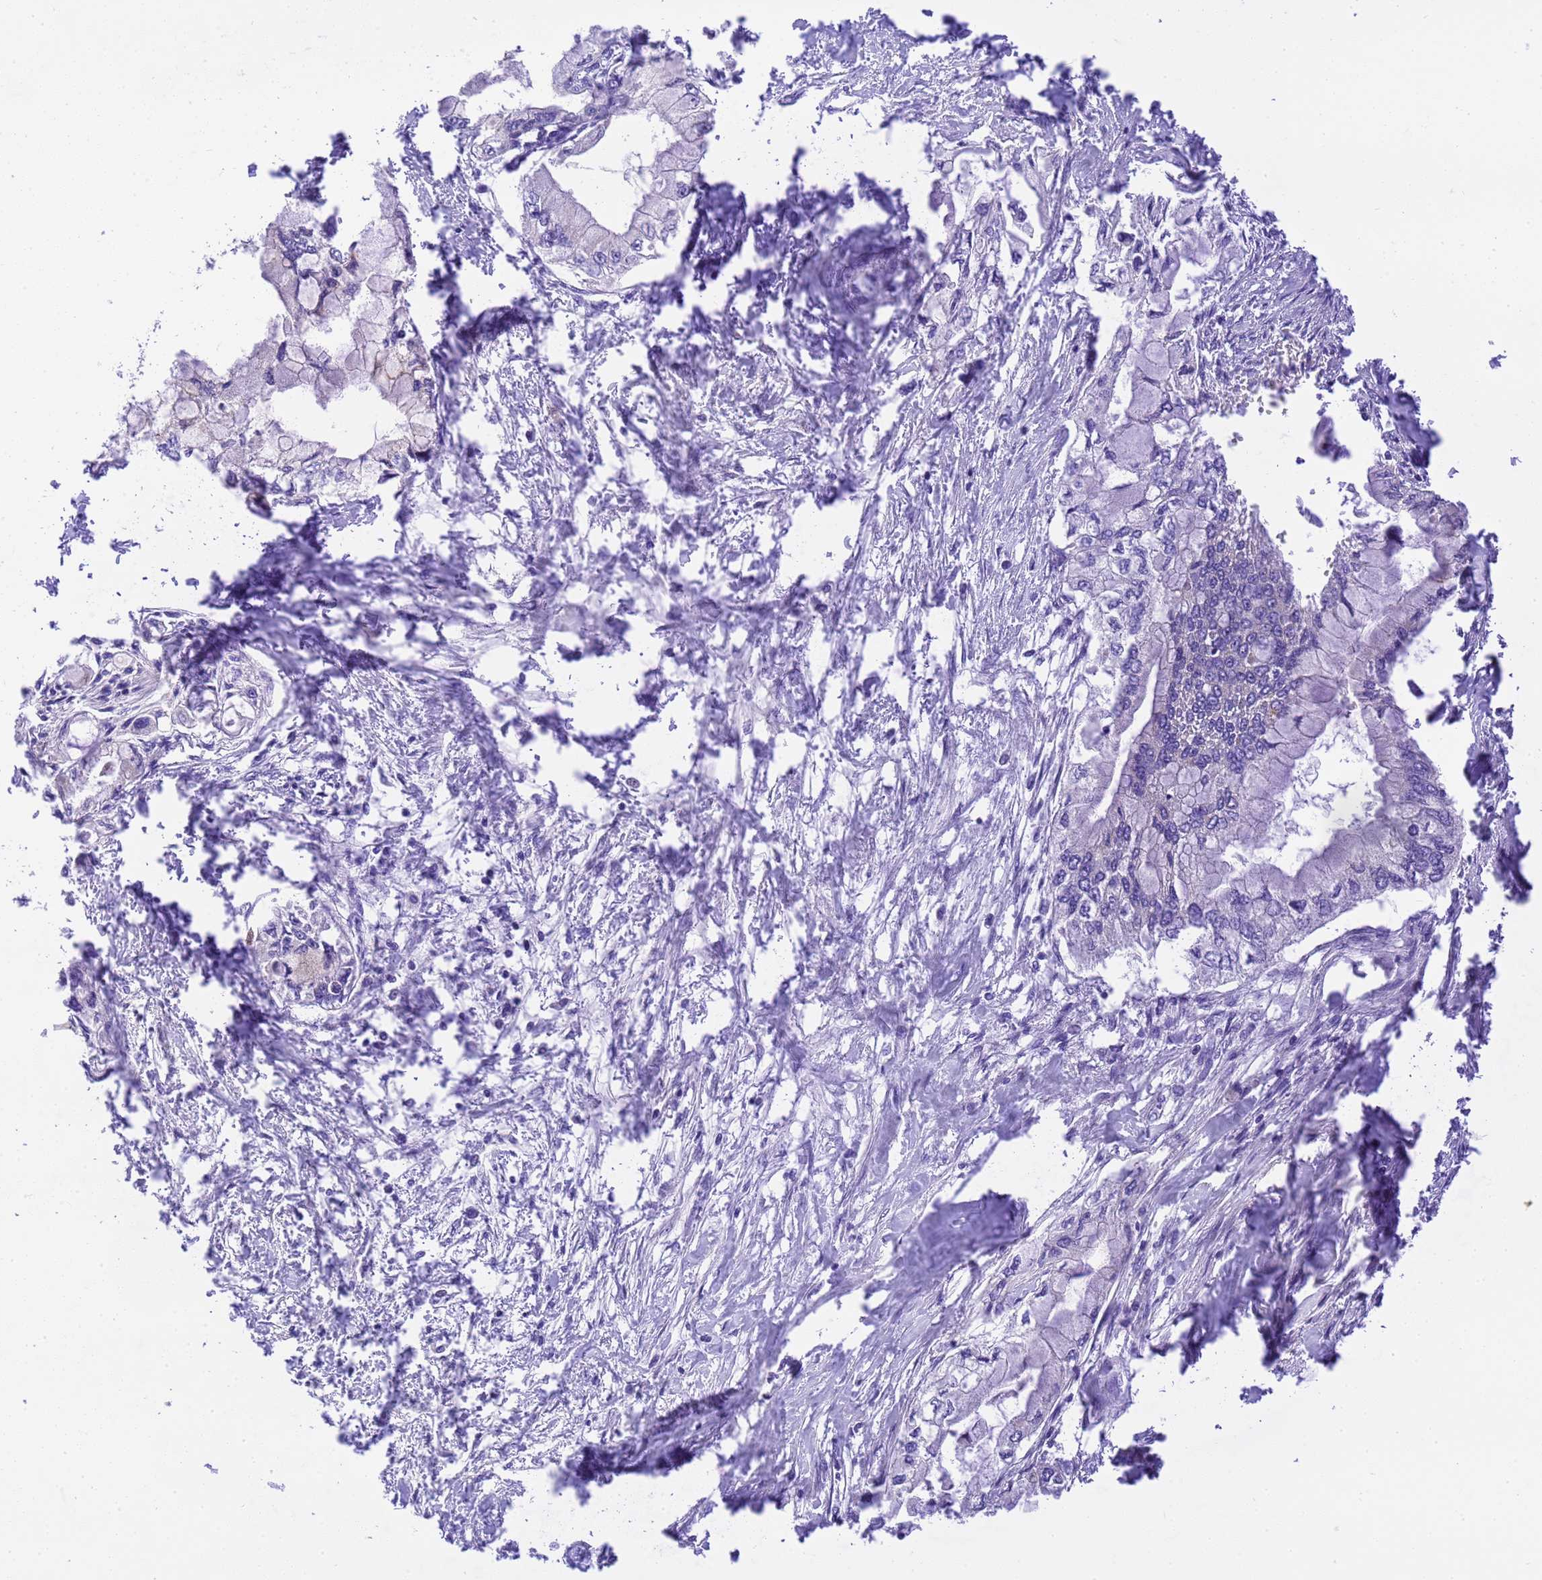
{"staining": {"intensity": "negative", "quantity": "none", "location": "none"}, "tissue": "pancreatic cancer", "cell_type": "Tumor cells", "image_type": "cancer", "snomed": [{"axis": "morphology", "description": "Adenocarcinoma, NOS"}, {"axis": "topography", "description": "Pancreas"}], "caption": "The IHC micrograph has no significant positivity in tumor cells of pancreatic cancer tissue.", "gene": "RHBDD3", "patient": {"sex": "male", "age": 48}}